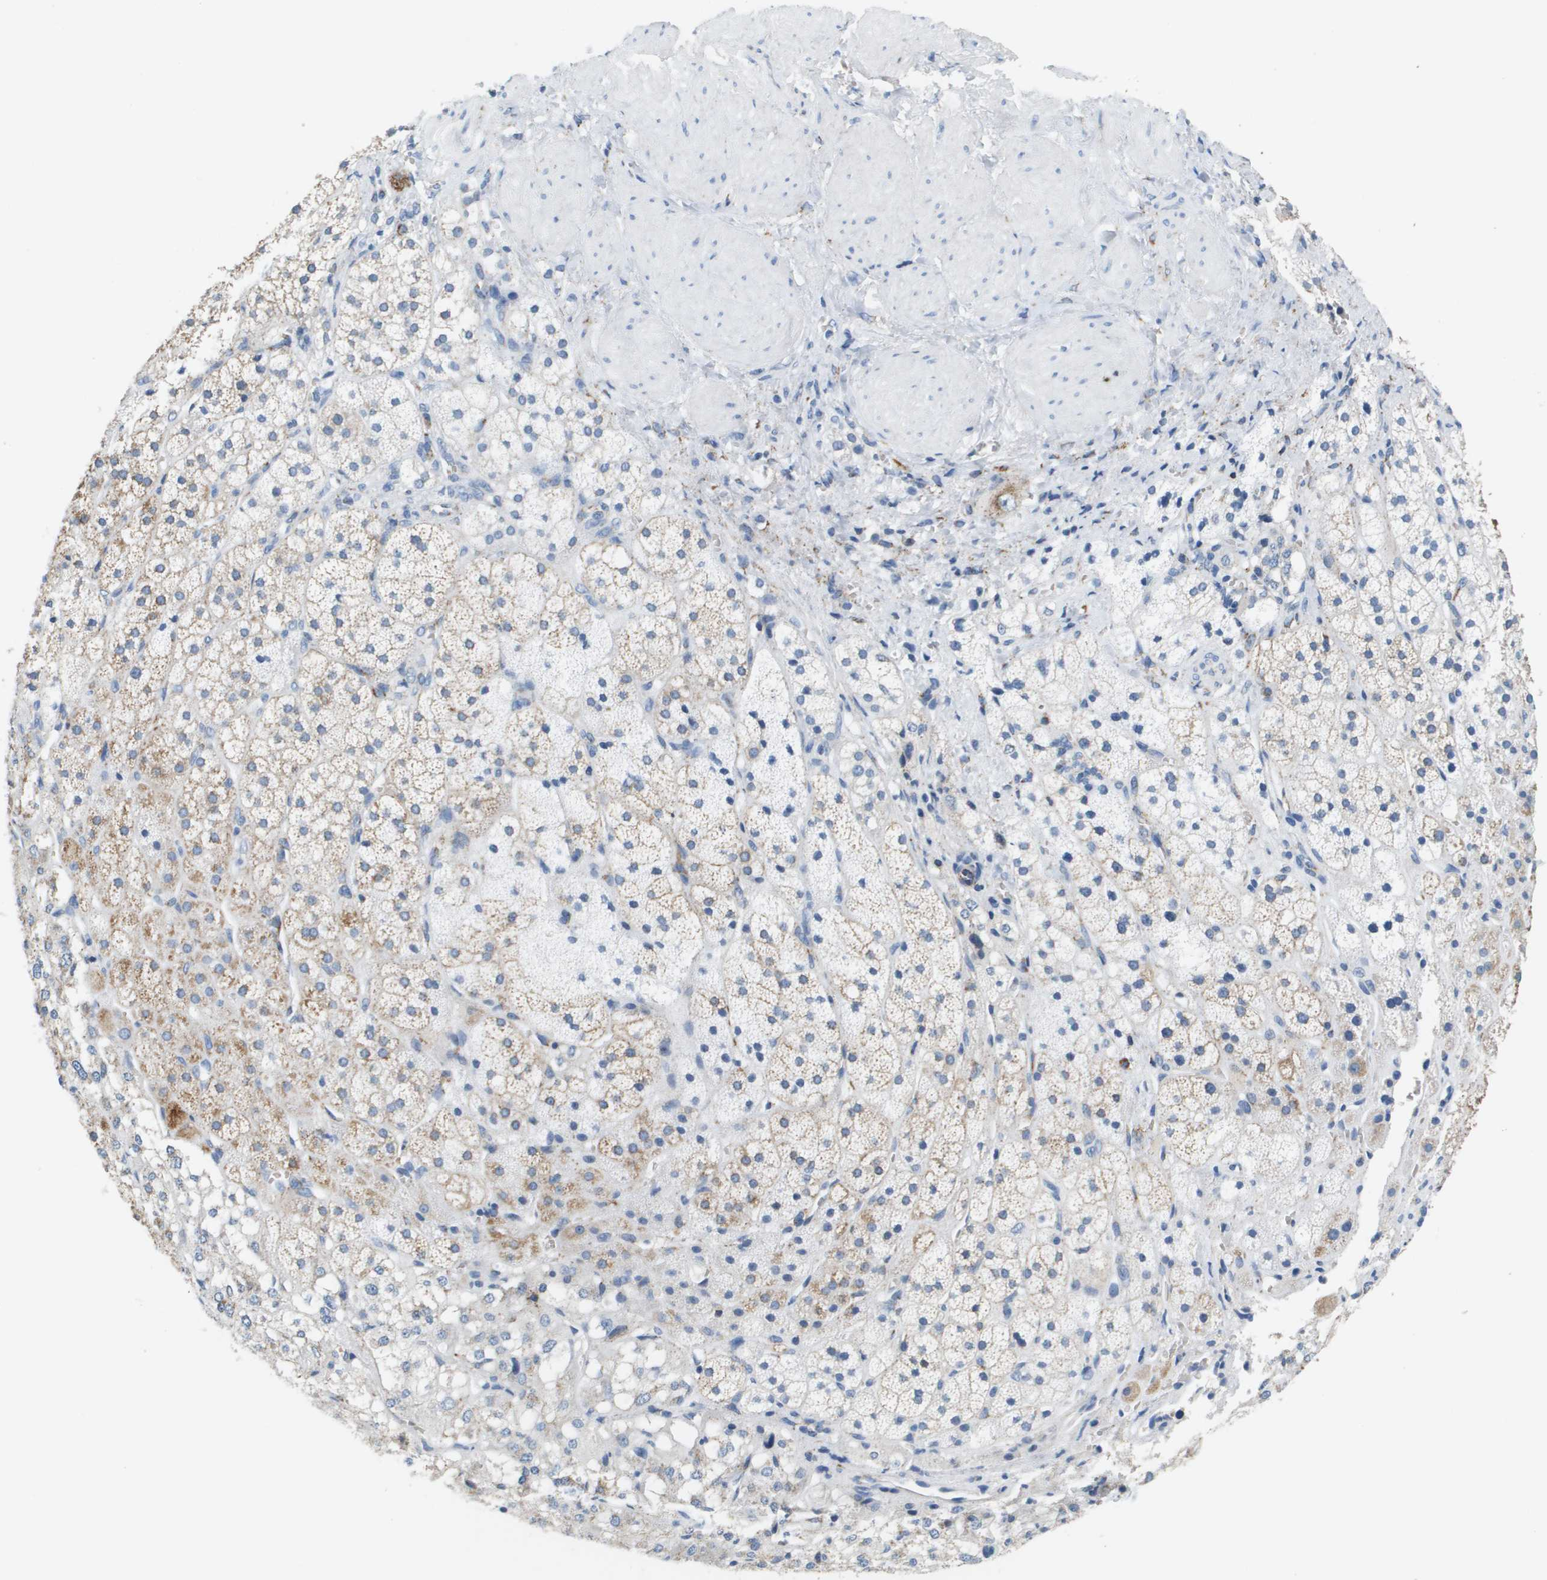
{"staining": {"intensity": "strong", "quantity": "25%-75%", "location": "cytoplasmic/membranous"}, "tissue": "adrenal gland", "cell_type": "Glandular cells", "image_type": "normal", "snomed": [{"axis": "morphology", "description": "Normal tissue, NOS"}, {"axis": "topography", "description": "Adrenal gland"}], "caption": "Immunohistochemical staining of normal human adrenal gland displays high levels of strong cytoplasmic/membranous staining in about 25%-75% of glandular cells.", "gene": "ATP5F1B", "patient": {"sex": "male", "age": 56}}